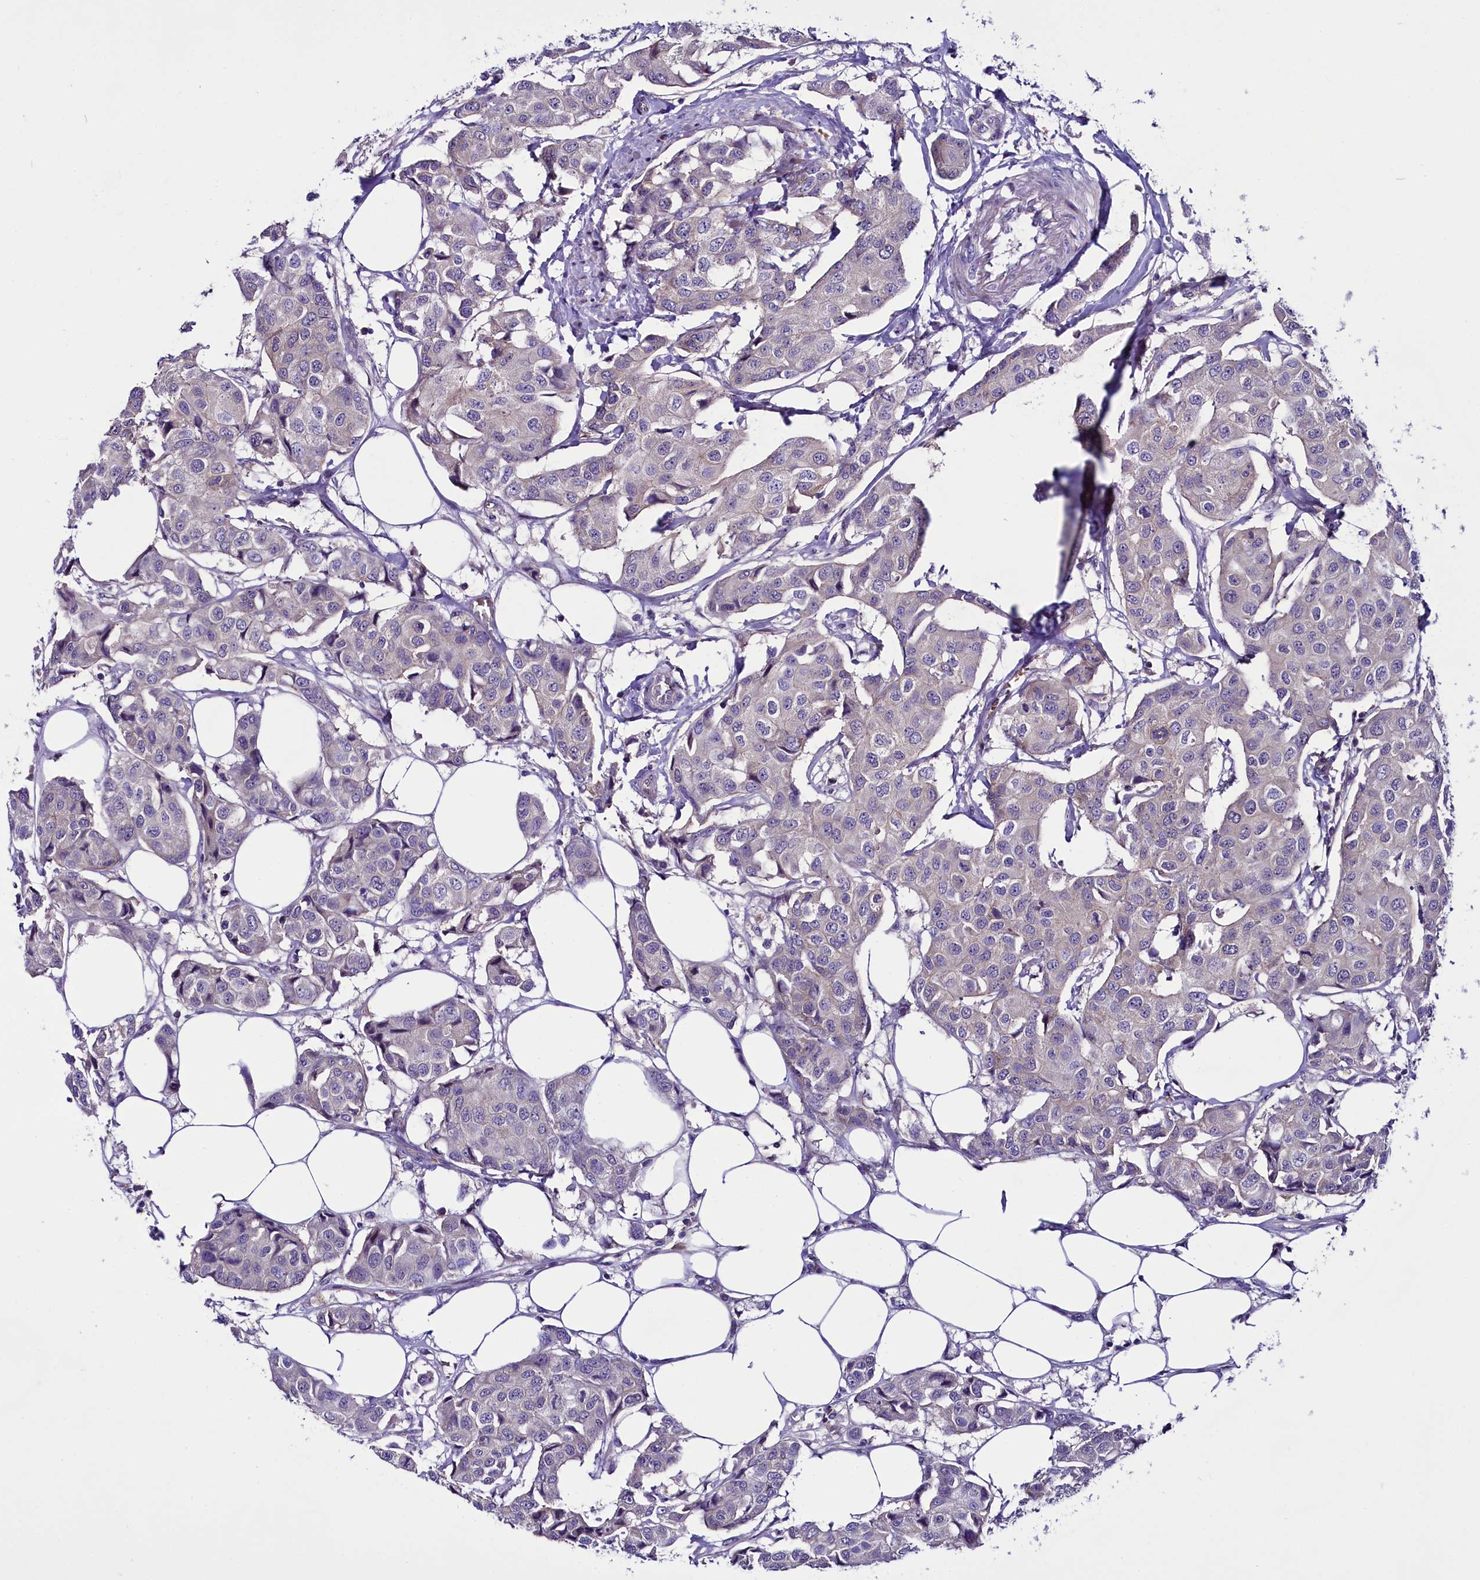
{"staining": {"intensity": "negative", "quantity": "none", "location": "none"}, "tissue": "breast cancer", "cell_type": "Tumor cells", "image_type": "cancer", "snomed": [{"axis": "morphology", "description": "Duct carcinoma"}, {"axis": "topography", "description": "Breast"}], "caption": "An immunohistochemistry micrograph of breast cancer (intraductal carcinoma) is shown. There is no staining in tumor cells of breast cancer (intraductal carcinoma).", "gene": "C9orf40", "patient": {"sex": "female", "age": 80}}